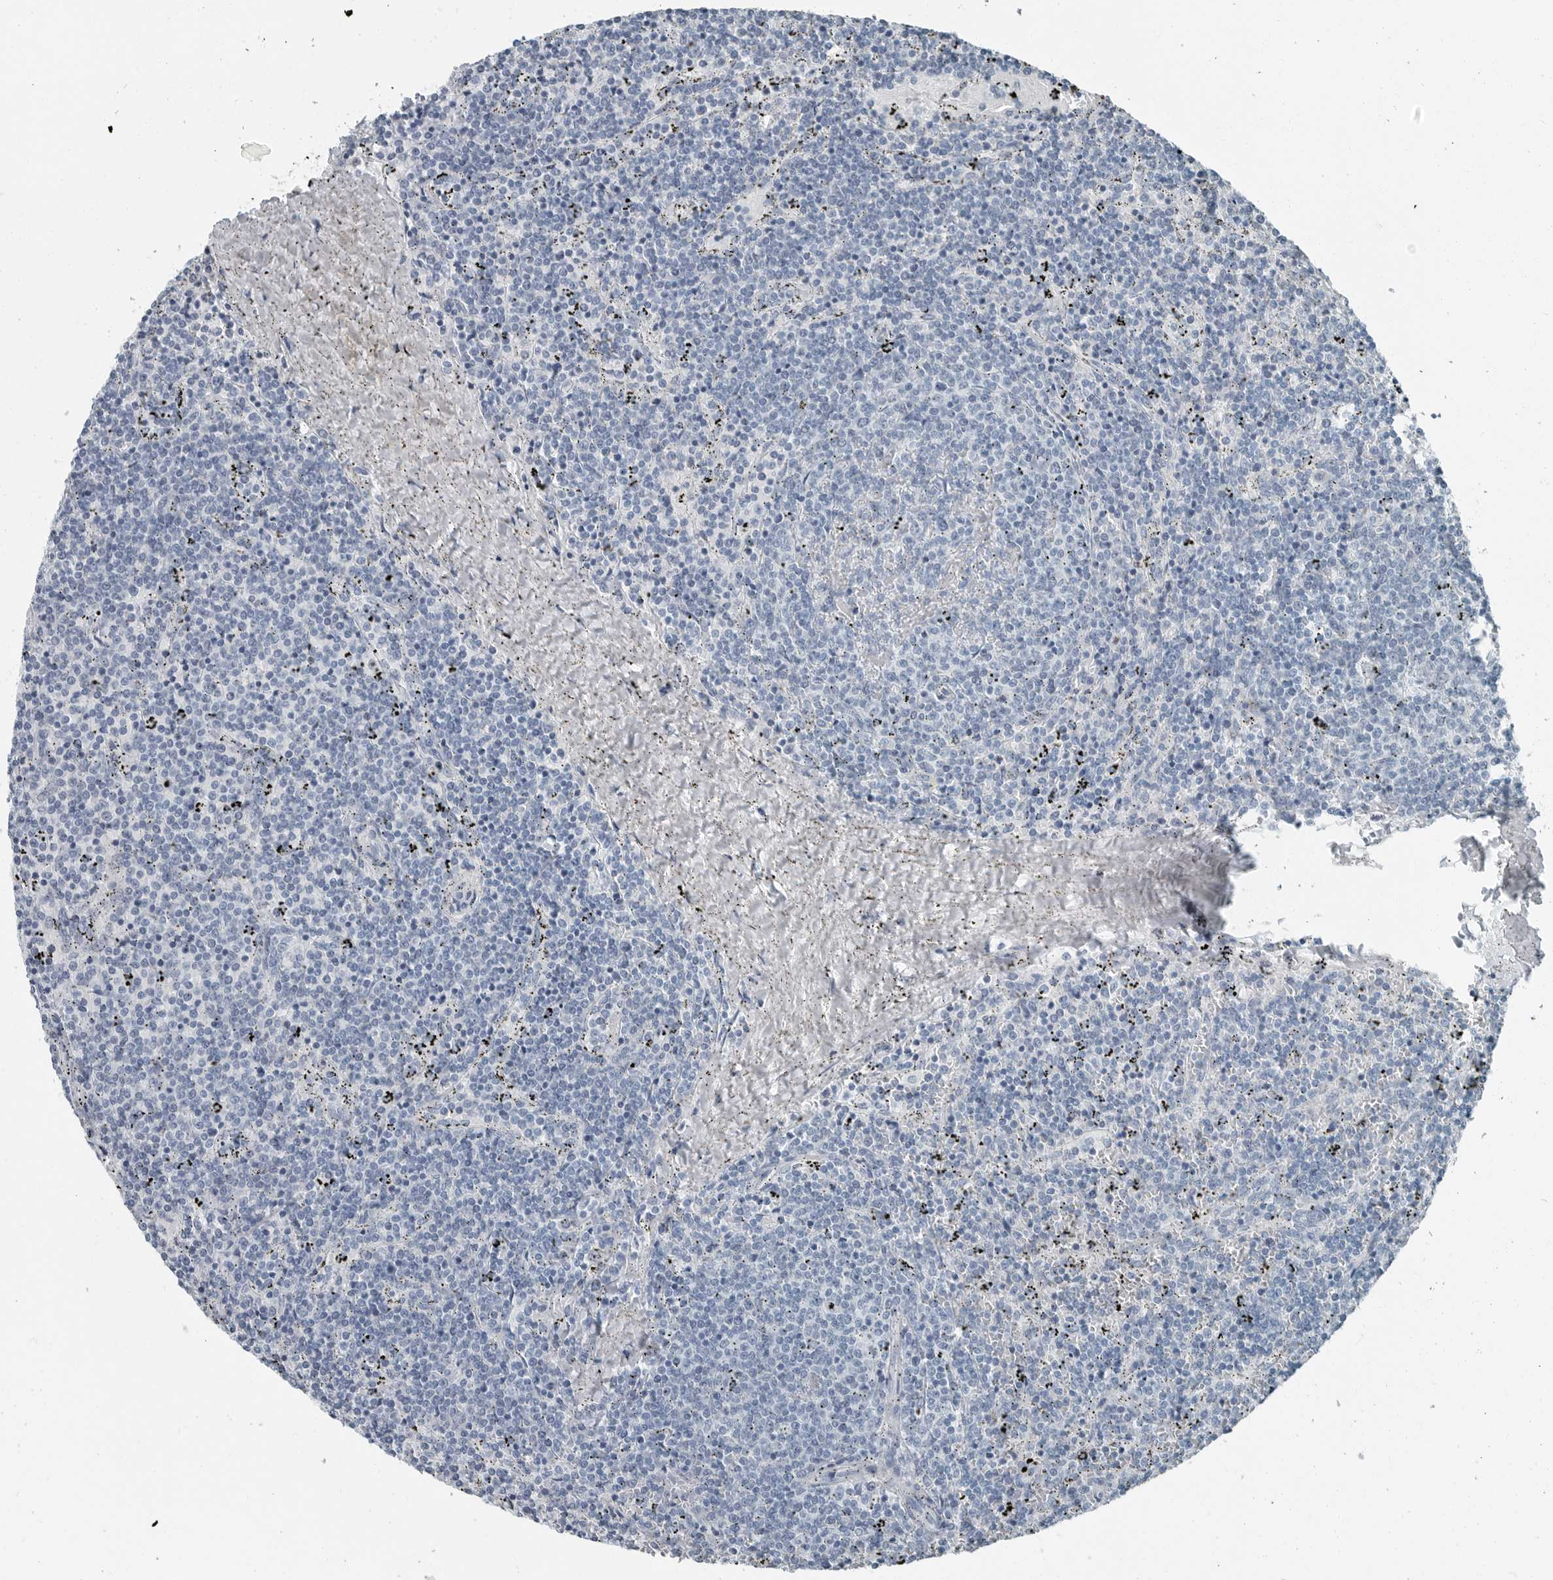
{"staining": {"intensity": "negative", "quantity": "none", "location": "none"}, "tissue": "lymphoma", "cell_type": "Tumor cells", "image_type": "cancer", "snomed": [{"axis": "morphology", "description": "Malignant lymphoma, non-Hodgkin's type, Low grade"}, {"axis": "topography", "description": "Spleen"}], "caption": "High power microscopy image of an immunohistochemistry (IHC) micrograph of malignant lymphoma, non-Hodgkin's type (low-grade), revealing no significant staining in tumor cells.", "gene": "ZPBP2", "patient": {"sex": "female", "age": 50}}